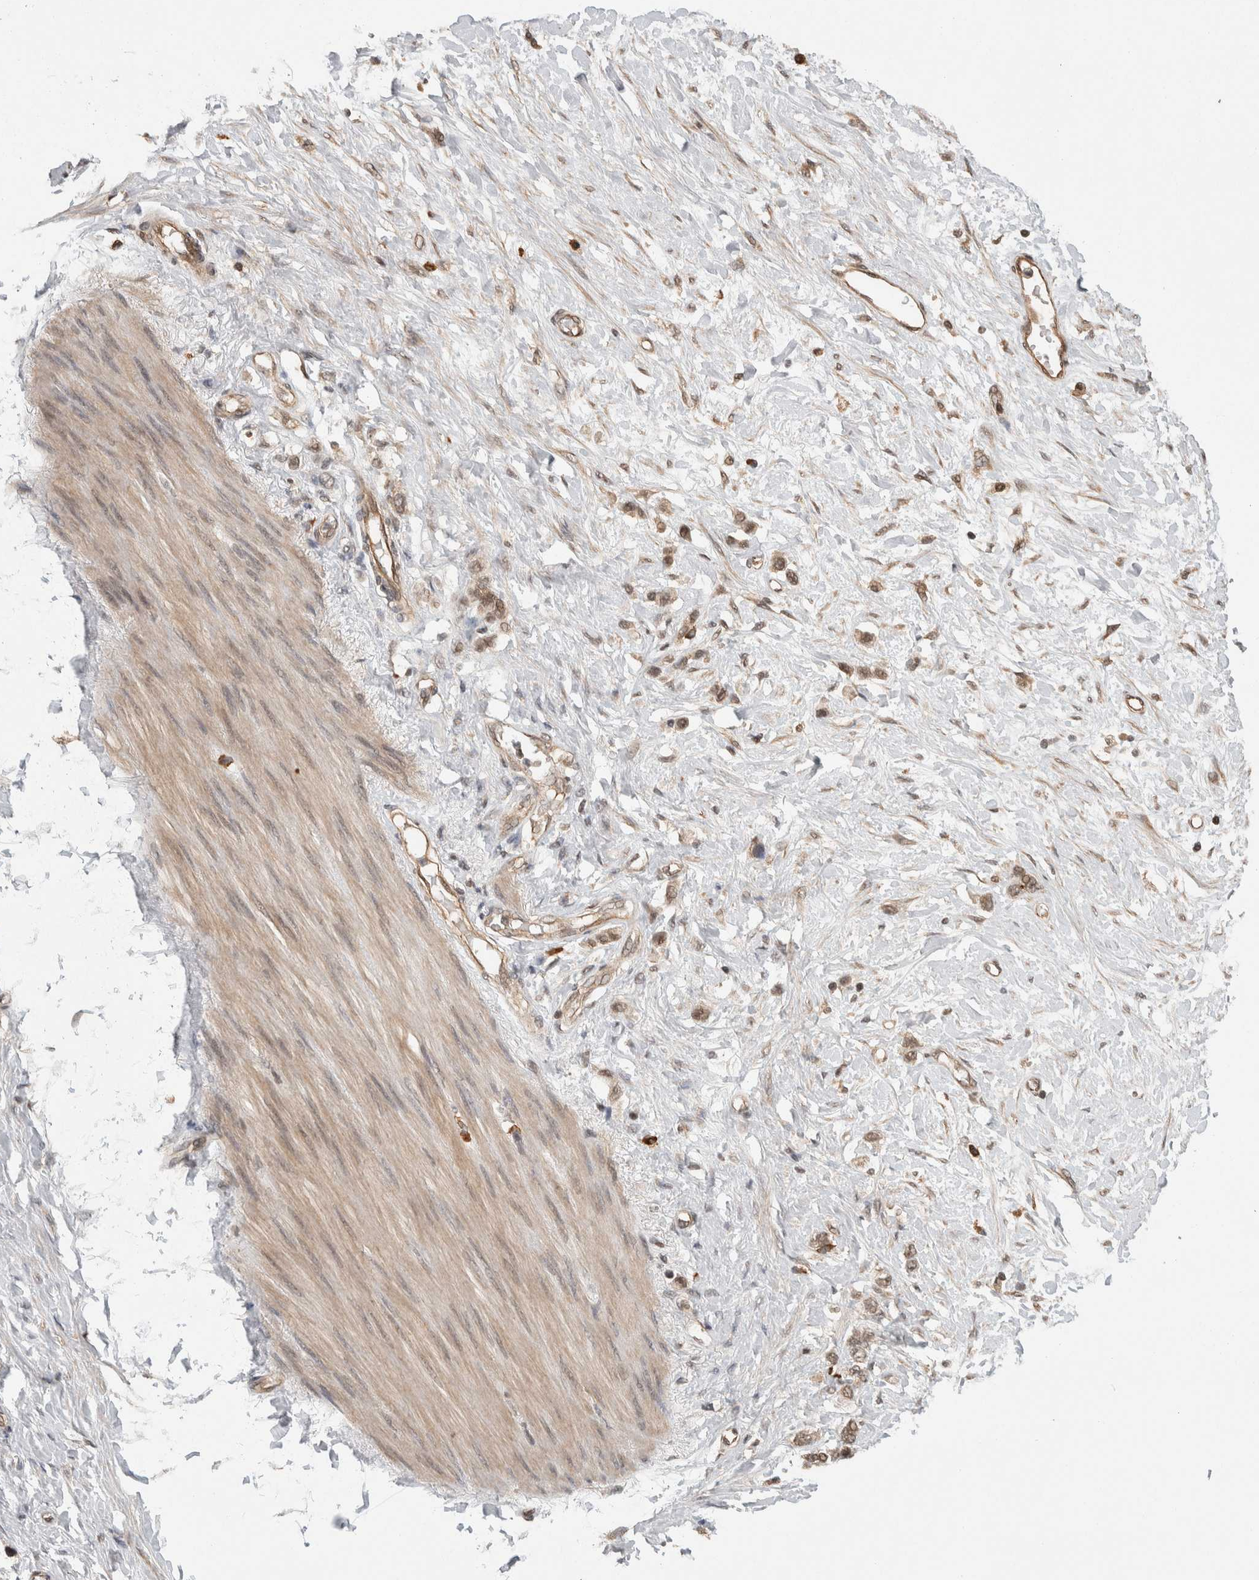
{"staining": {"intensity": "moderate", "quantity": ">75%", "location": "nuclear"}, "tissue": "stomach cancer", "cell_type": "Tumor cells", "image_type": "cancer", "snomed": [{"axis": "morphology", "description": "Adenocarcinoma, NOS"}, {"axis": "topography", "description": "Stomach"}], "caption": "Moderate nuclear protein expression is appreciated in about >75% of tumor cells in stomach adenocarcinoma.", "gene": "ZNF592", "patient": {"sex": "female", "age": 65}}